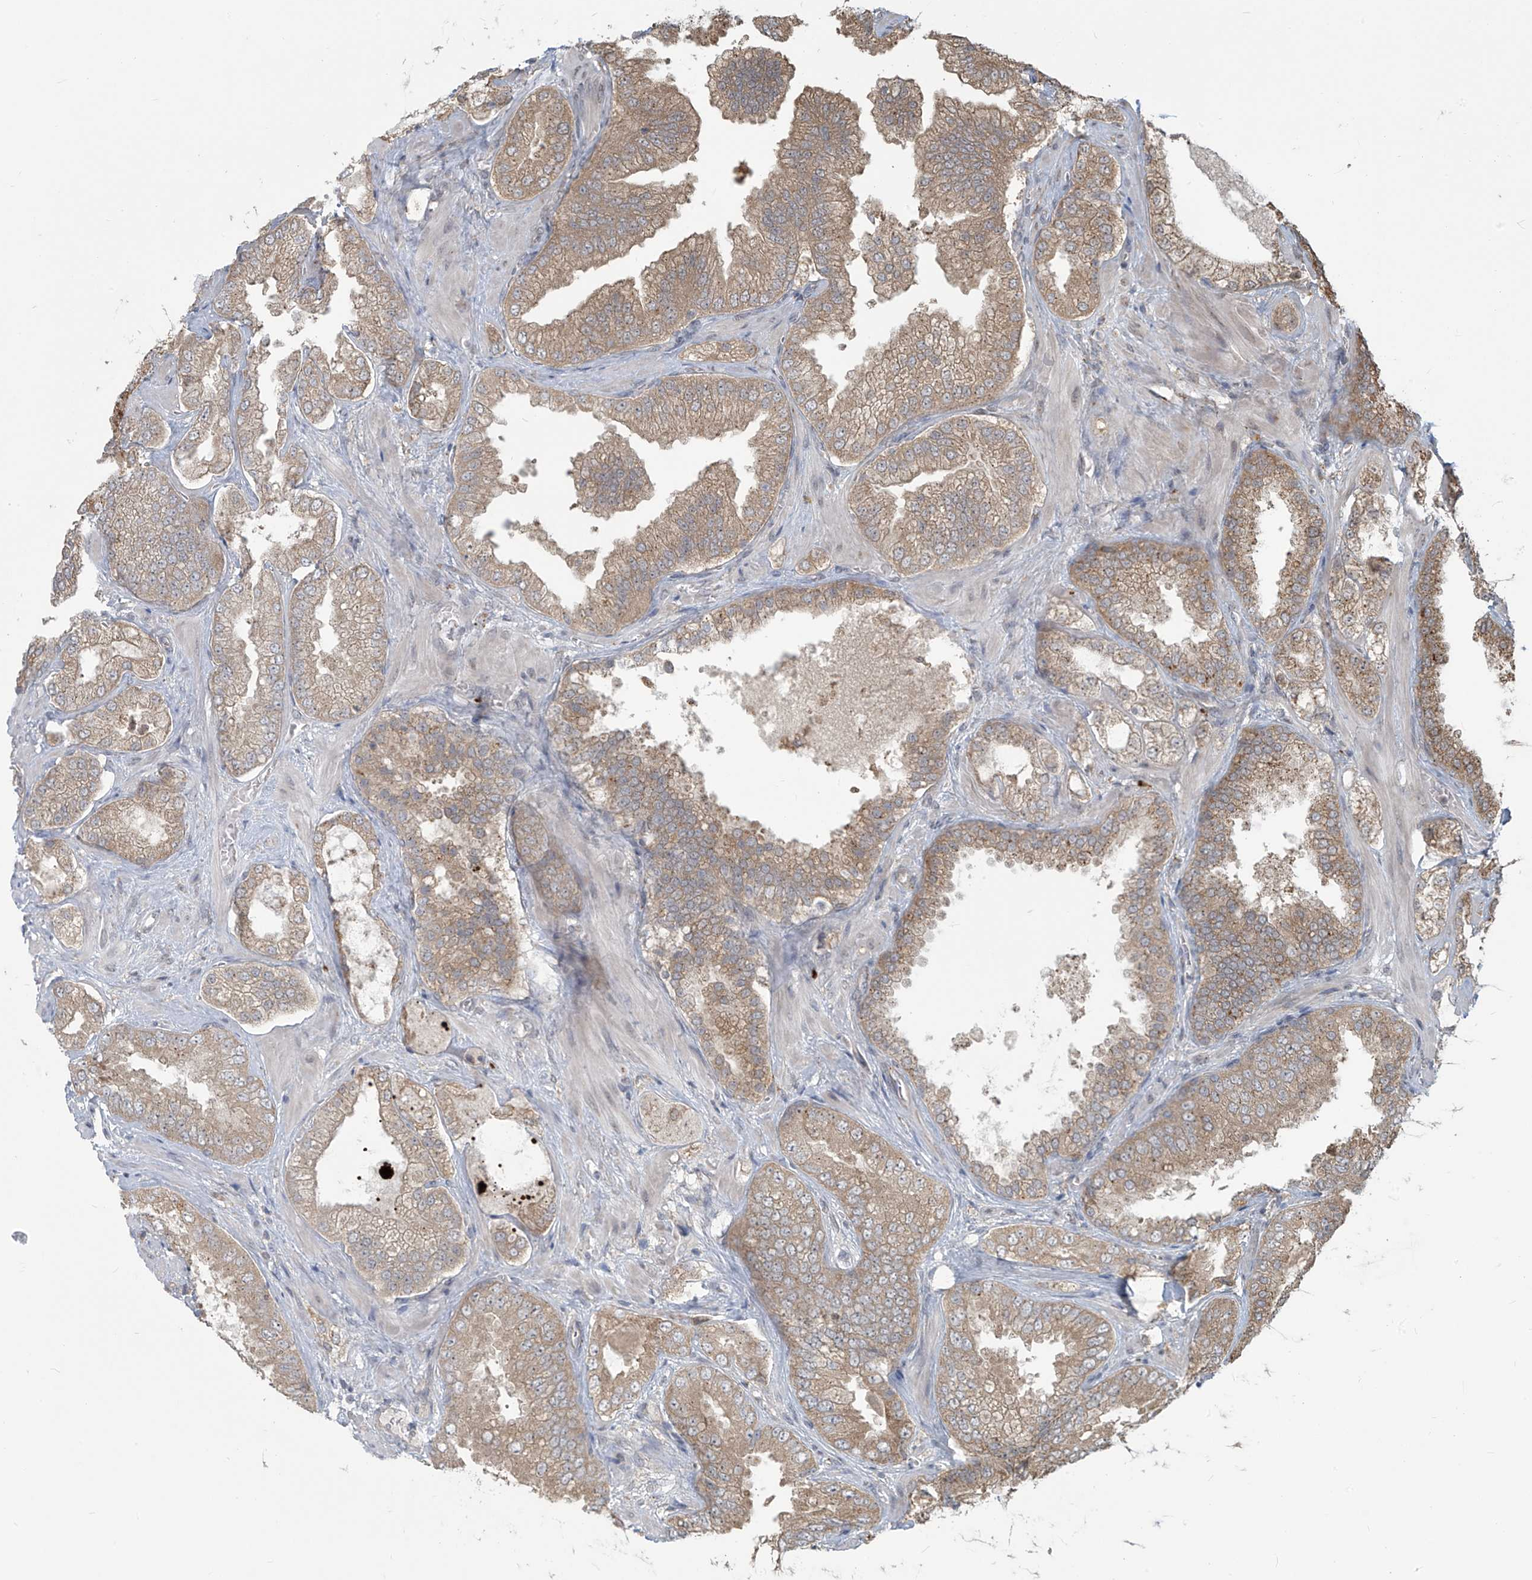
{"staining": {"intensity": "weak", "quantity": ">75%", "location": "cytoplasmic/membranous"}, "tissue": "prostate cancer", "cell_type": "Tumor cells", "image_type": "cancer", "snomed": [{"axis": "morphology", "description": "Adenocarcinoma, High grade"}, {"axis": "topography", "description": "Prostate"}], "caption": "Prostate adenocarcinoma (high-grade) stained with DAB IHC demonstrates low levels of weak cytoplasmic/membranous staining in approximately >75% of tumor cells.", "gene": "PLEKHM3", "patient": {"sex": "male", "age": 58}}